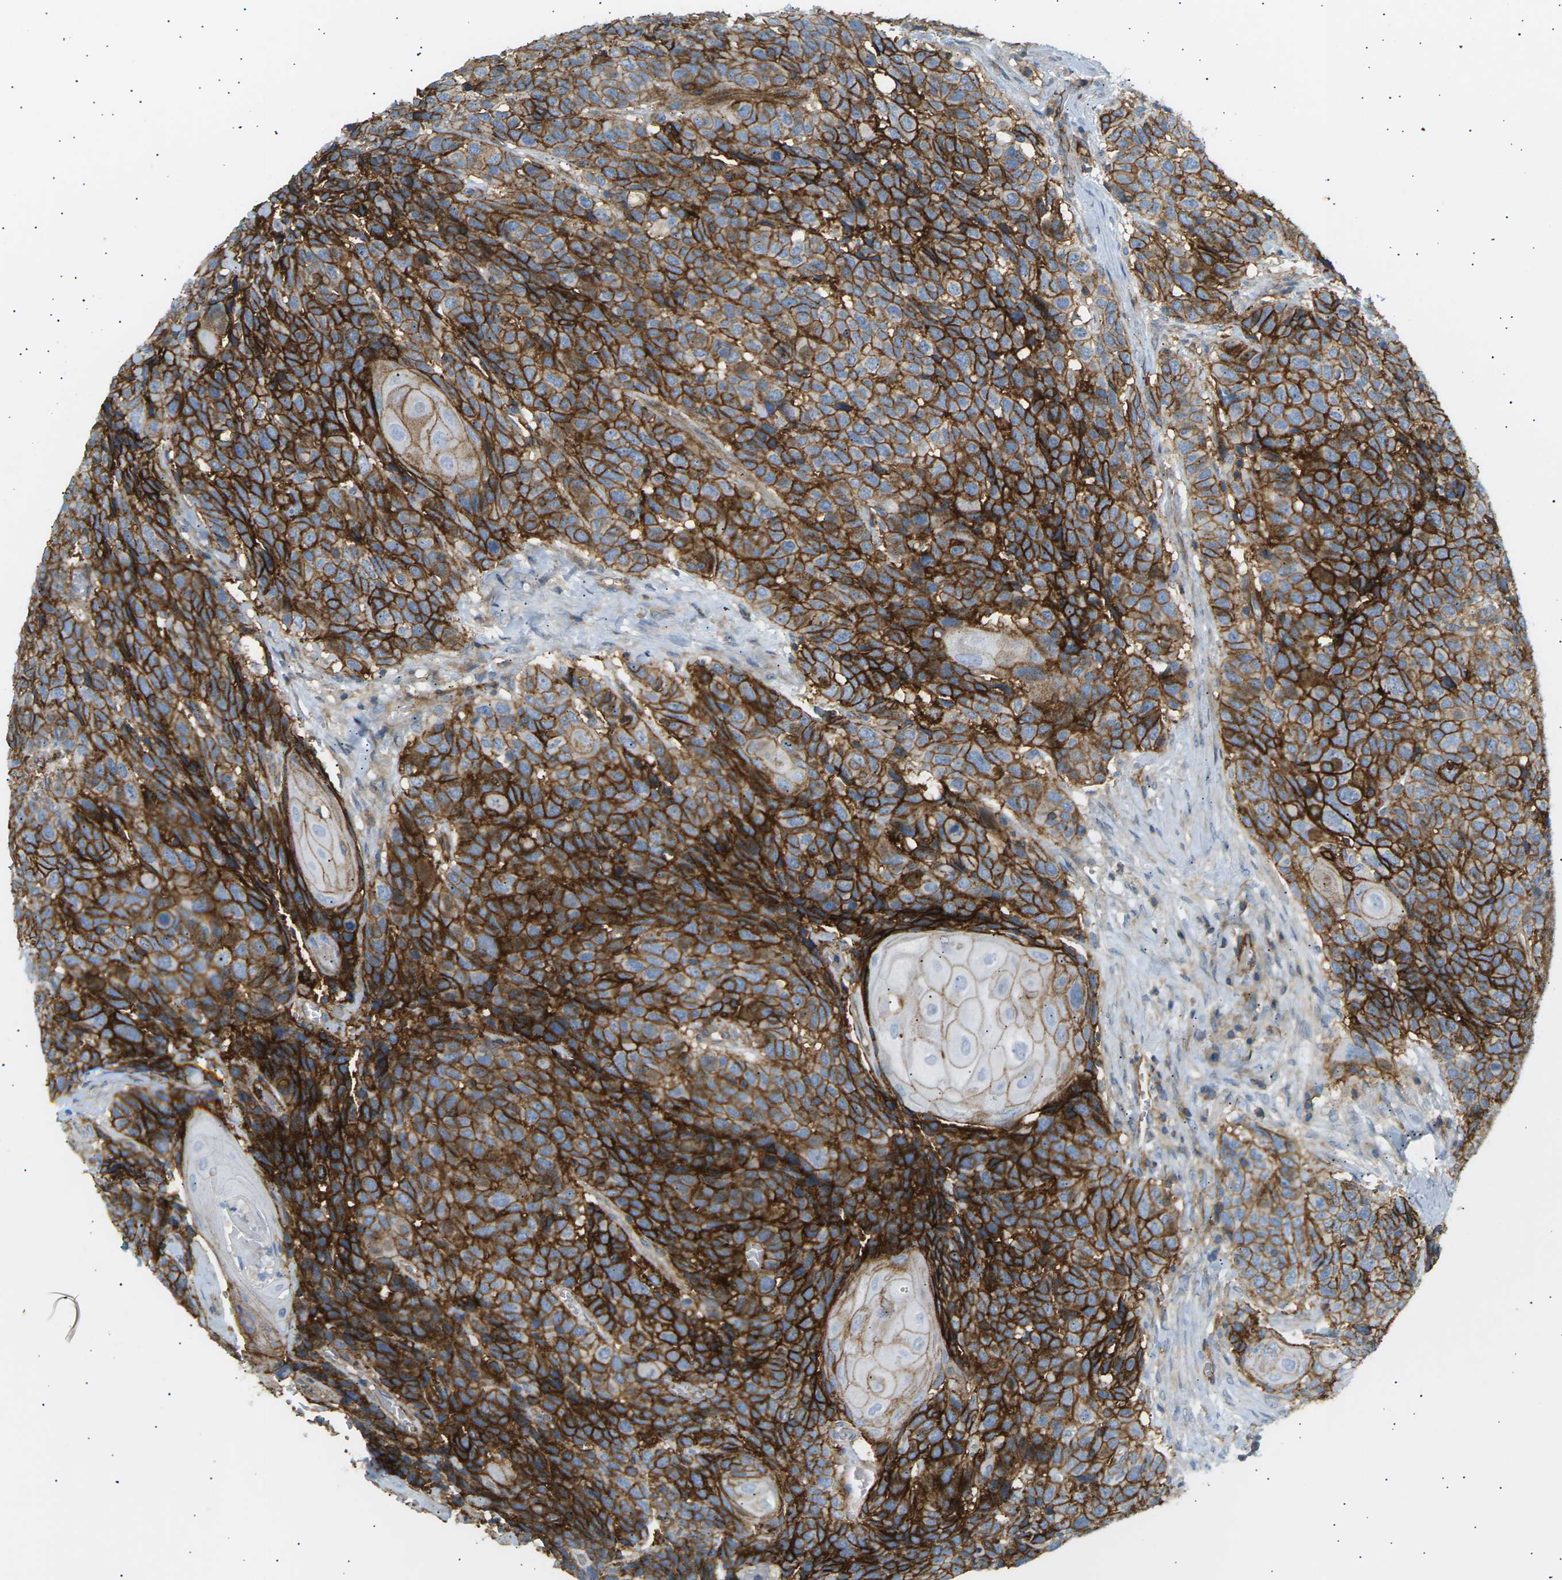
{"staining": {"intensity": "strong", "quantity": ">75%", "location": "cytoplasmic/membranous"}, "tissue": "head and neck cancer", "cell_type": "Tumor cells", "image_type": "cancer", "snomed": [{"axis": "morphology", "description": "Squamous cell carcinoma, NOS"}, {"axis": "topography", "description": "Head-Neck"}], "caption": "Immunohistochemistry of human squamous cell carcinoma (head and neck) demonstrates high levels of strong cytoplasmic/membranous staining in about >75% of tumor cells. The protein is stained brown, and the nuclei are stained in blue (DAB IHC with brightfield microscopy, high magnification).", "gene": "ATP2B4", "patient": {"sex": "male", "age": 66}}